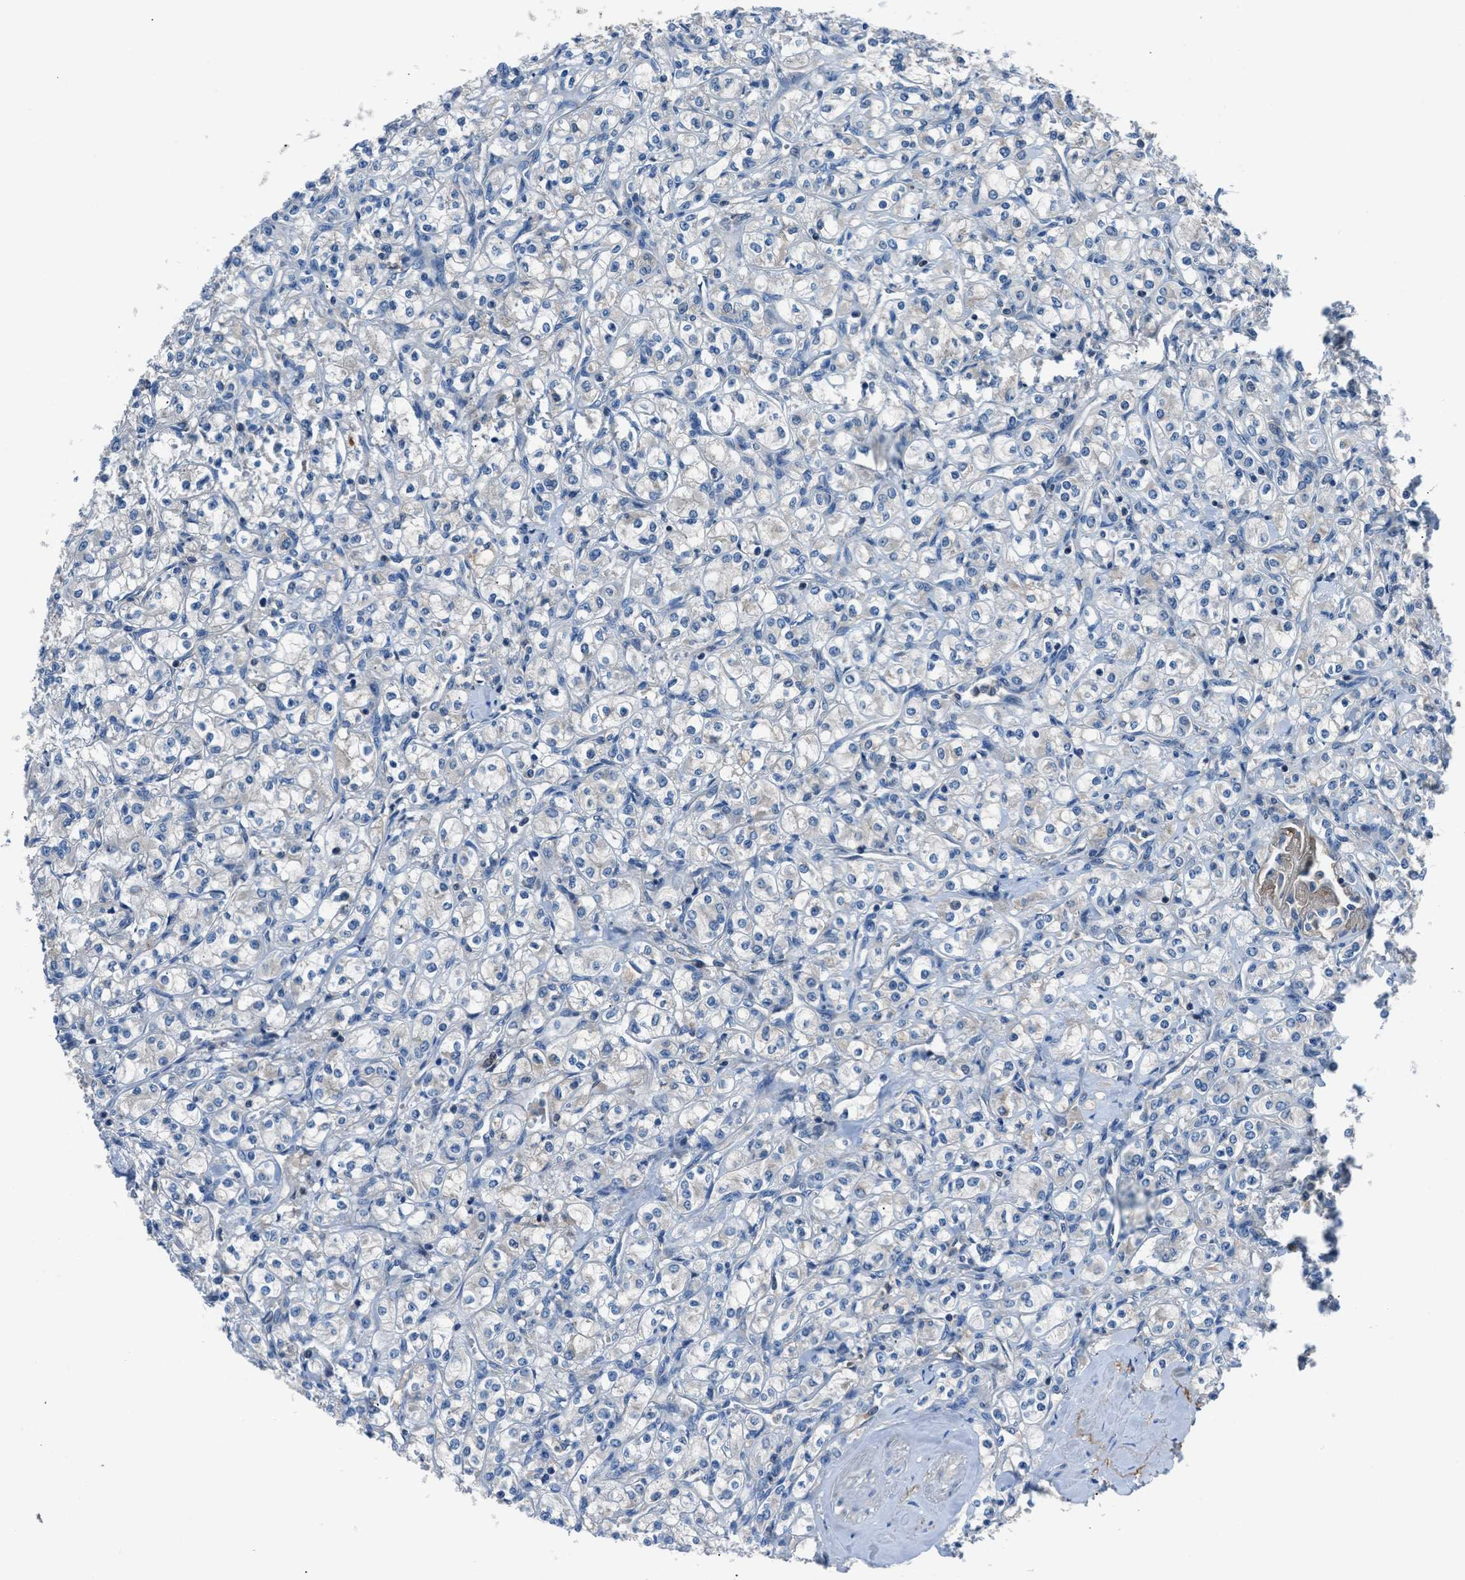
{"staining": {"intensity": "negative", "quantity": "none", "location": "none"}, "tissue": "renal cancer", "cell_type": "Tumor cells", "image_type": "cancer", "snomed": [{"axis": "morphology", "description": "Adenocarcinoma, NOS"}, {"axis": "topography", "description": "Kidney"}], "caption": "This is an IHC image of renal cancer (adenocarcinoma). There is no staining in tumor cells.", "gene": "SLC38A6", "patient": {"sex": "male", "age": 77}}